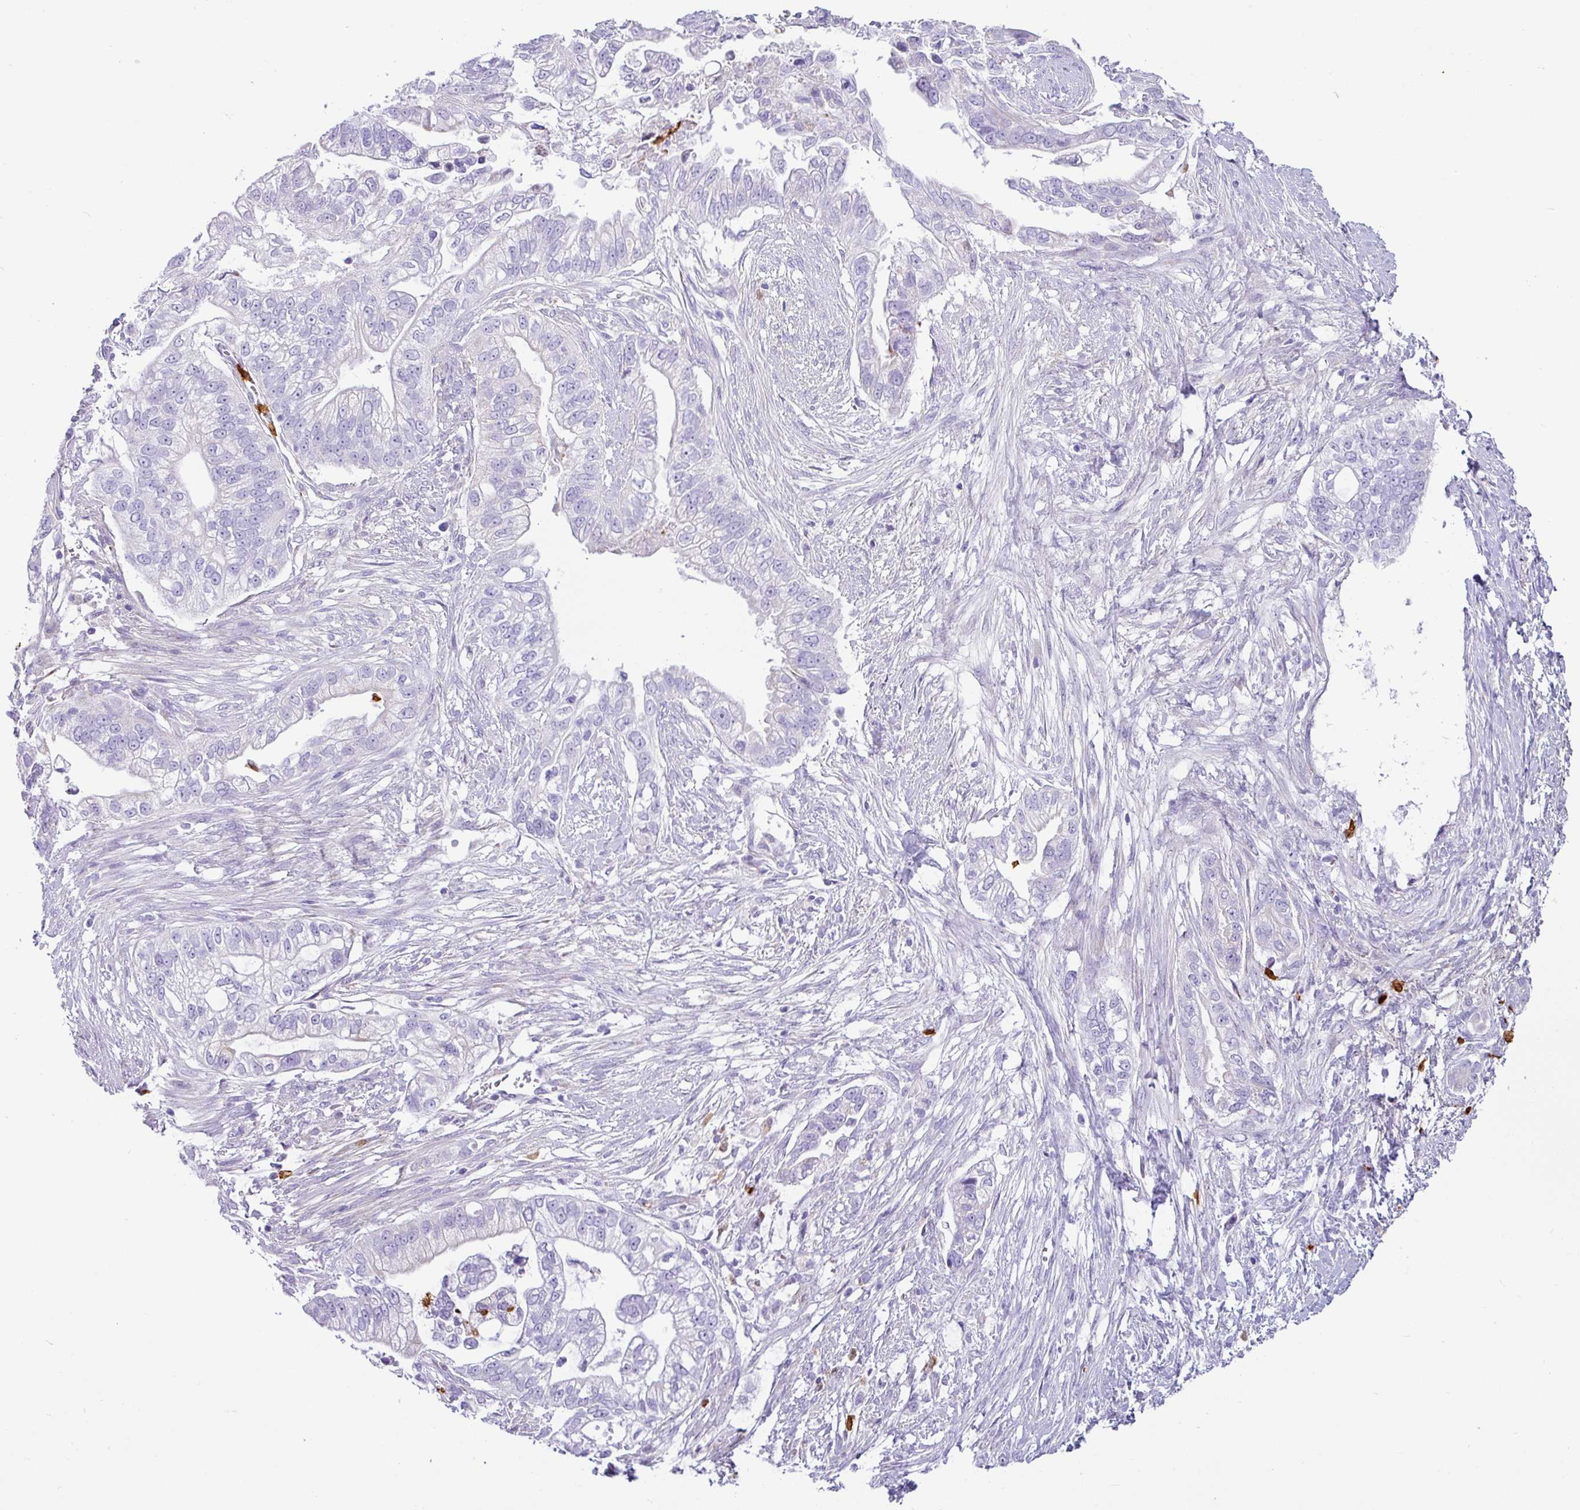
{"staining": {"intensity": "negative", "quantity": "none", "location": "none"}, "tissue": "pancreatic cancer", "cell_type": "Tumor cells", "image_type": "cancer", "snomed": [{"axis": "morphology", "description": "Adenocarcinoma, NOS"}, {"axis": "topography", "description": "Pancreas"}], "caption": "DAB immunohistochemical staining of human pancreatic cancer shows no significant expression in tumor cells.", "gene": "SH2D3C", "patient": {"sex": "male", "age": 70}}